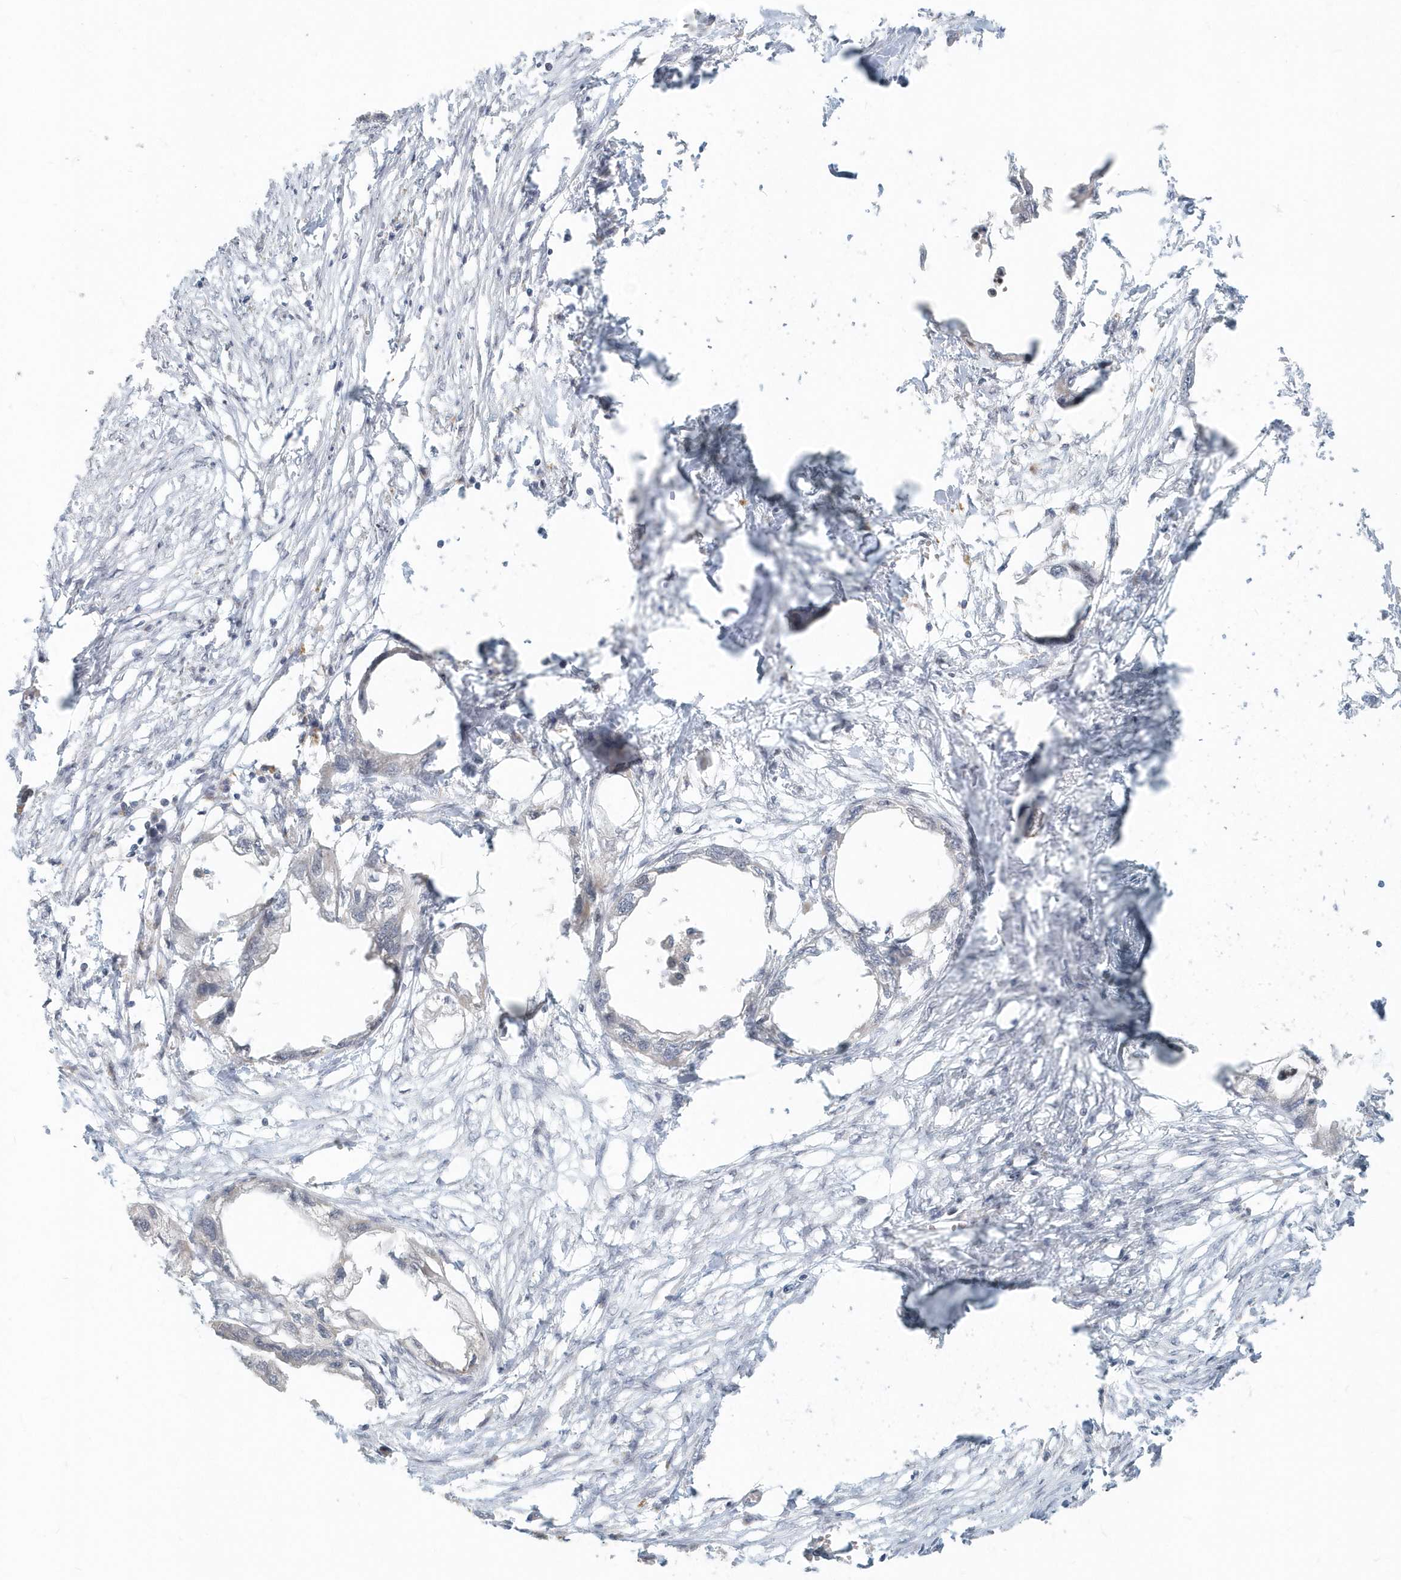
{"staining": {"intensity": "negative", "quantity": "none", "location": "none"}, "tissue": "endometrial cancer", "cell_type": "Tumor cells", "image_type": "cancer", "snomed": [{"axis": "morphology", "description": "Adenocarcinoma, NOS"}, {"axis": "morphology", "description": "Adenocarcinoma, metastatic, NOS"}, {"axis": "topography", "description": "Adipose tissue"}, {"axis": "topography", "description": "Endometrium"}], "caption": "Human endometrial cancer stained for a protein using immunohistochemistry (IHC) displays no positivity in tumor cells.", "gene": "NAPB", "patient": {"sex": "female", "age": 67}}